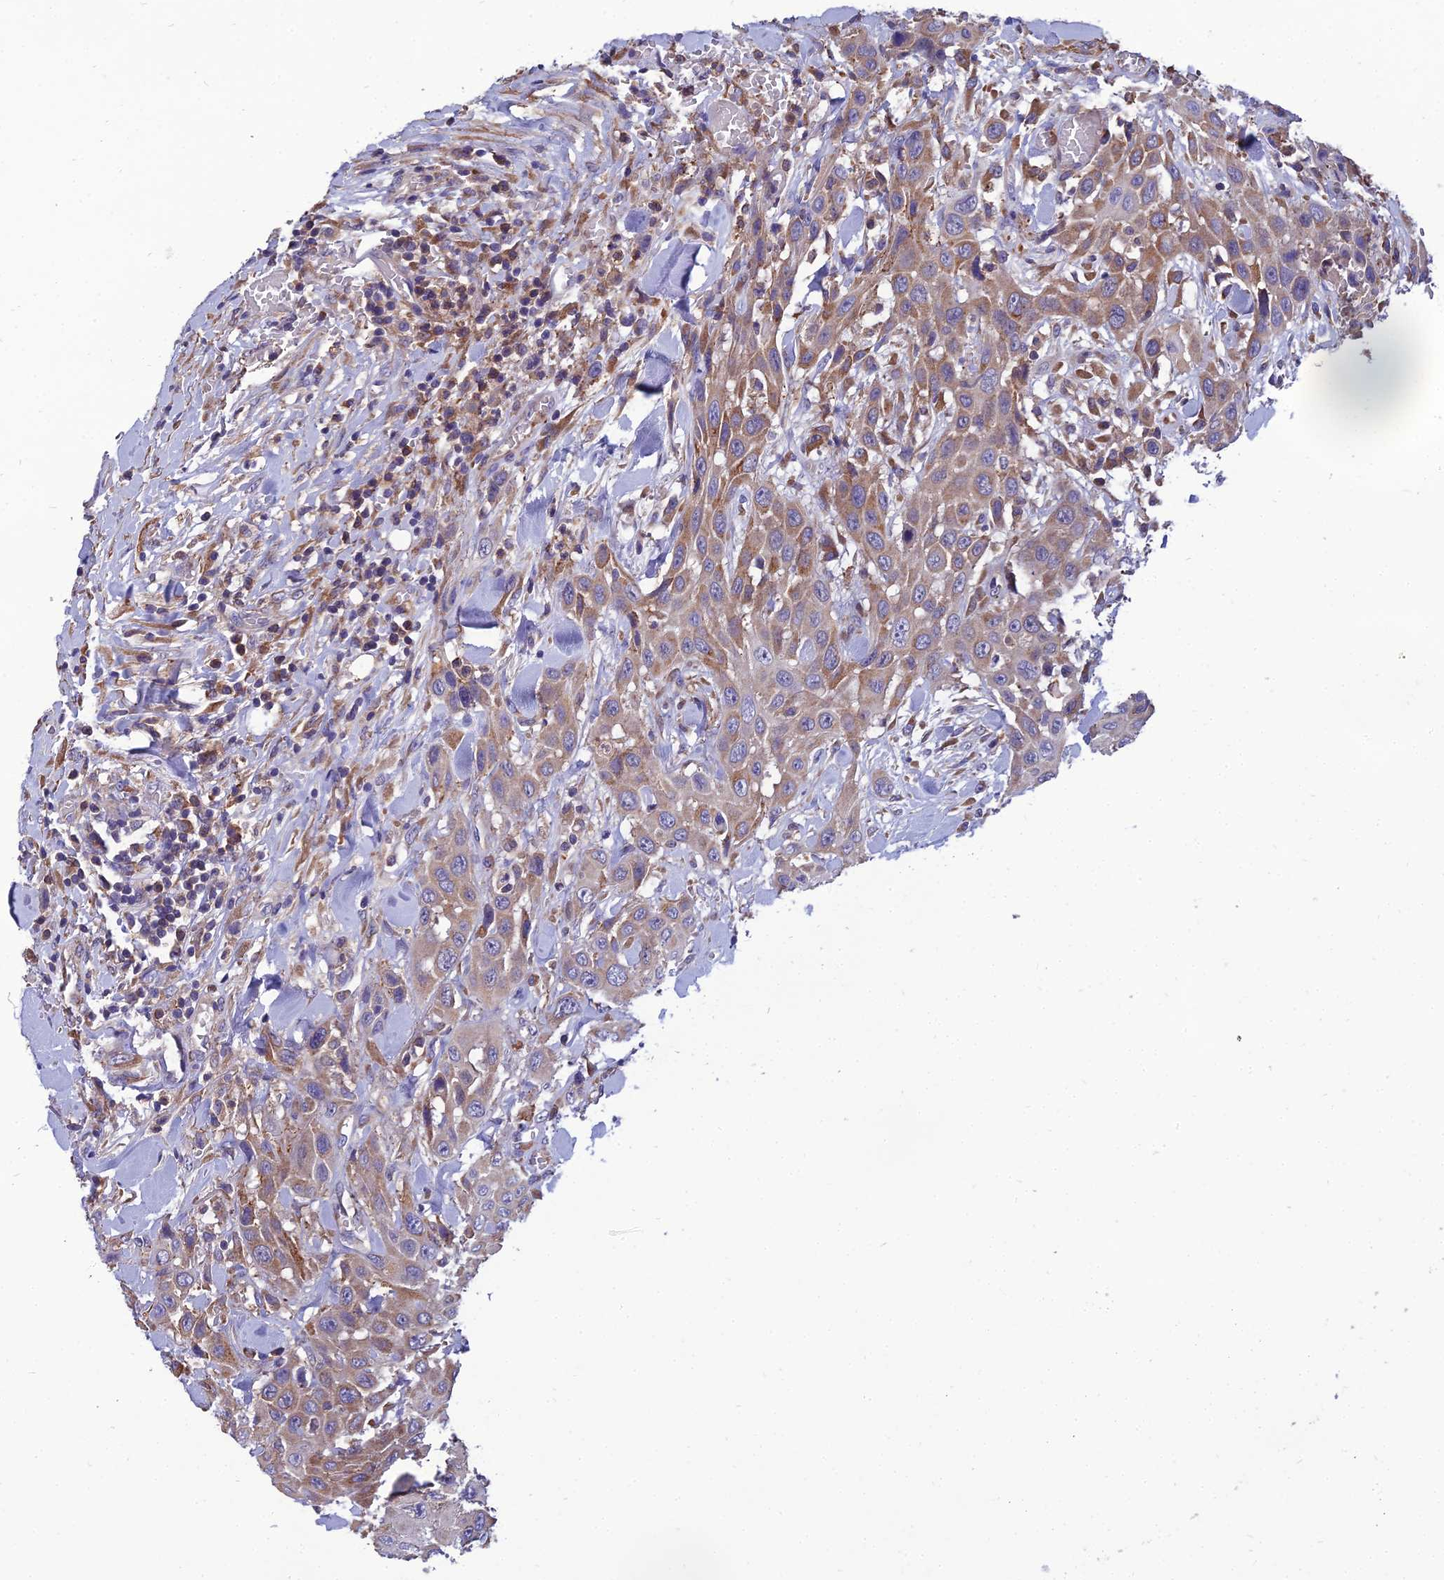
{"staining": {"intensity": "moderate", "quantity": ">75%", "location": "cytoplasmic/membranous"}, "tissue": "head and neck cancer", "cell_type": "Tumor cells", "image_type": "cancer", "snomed": [{"axis": "morphology", "description": "Squamous cell carcinoma, NOS"}, {"axis": "topography", "description": "Head-Neck"}], "caption": "An image showing moderate cytoplasmic/membranous expression in about >75% of tumor cells in head and neck cancer (squamous cell carcinoma), as visualized by brown immunohistochemical staining.", "gene": "UMAD1", "patient": {"sex": "male", "age": 81}}